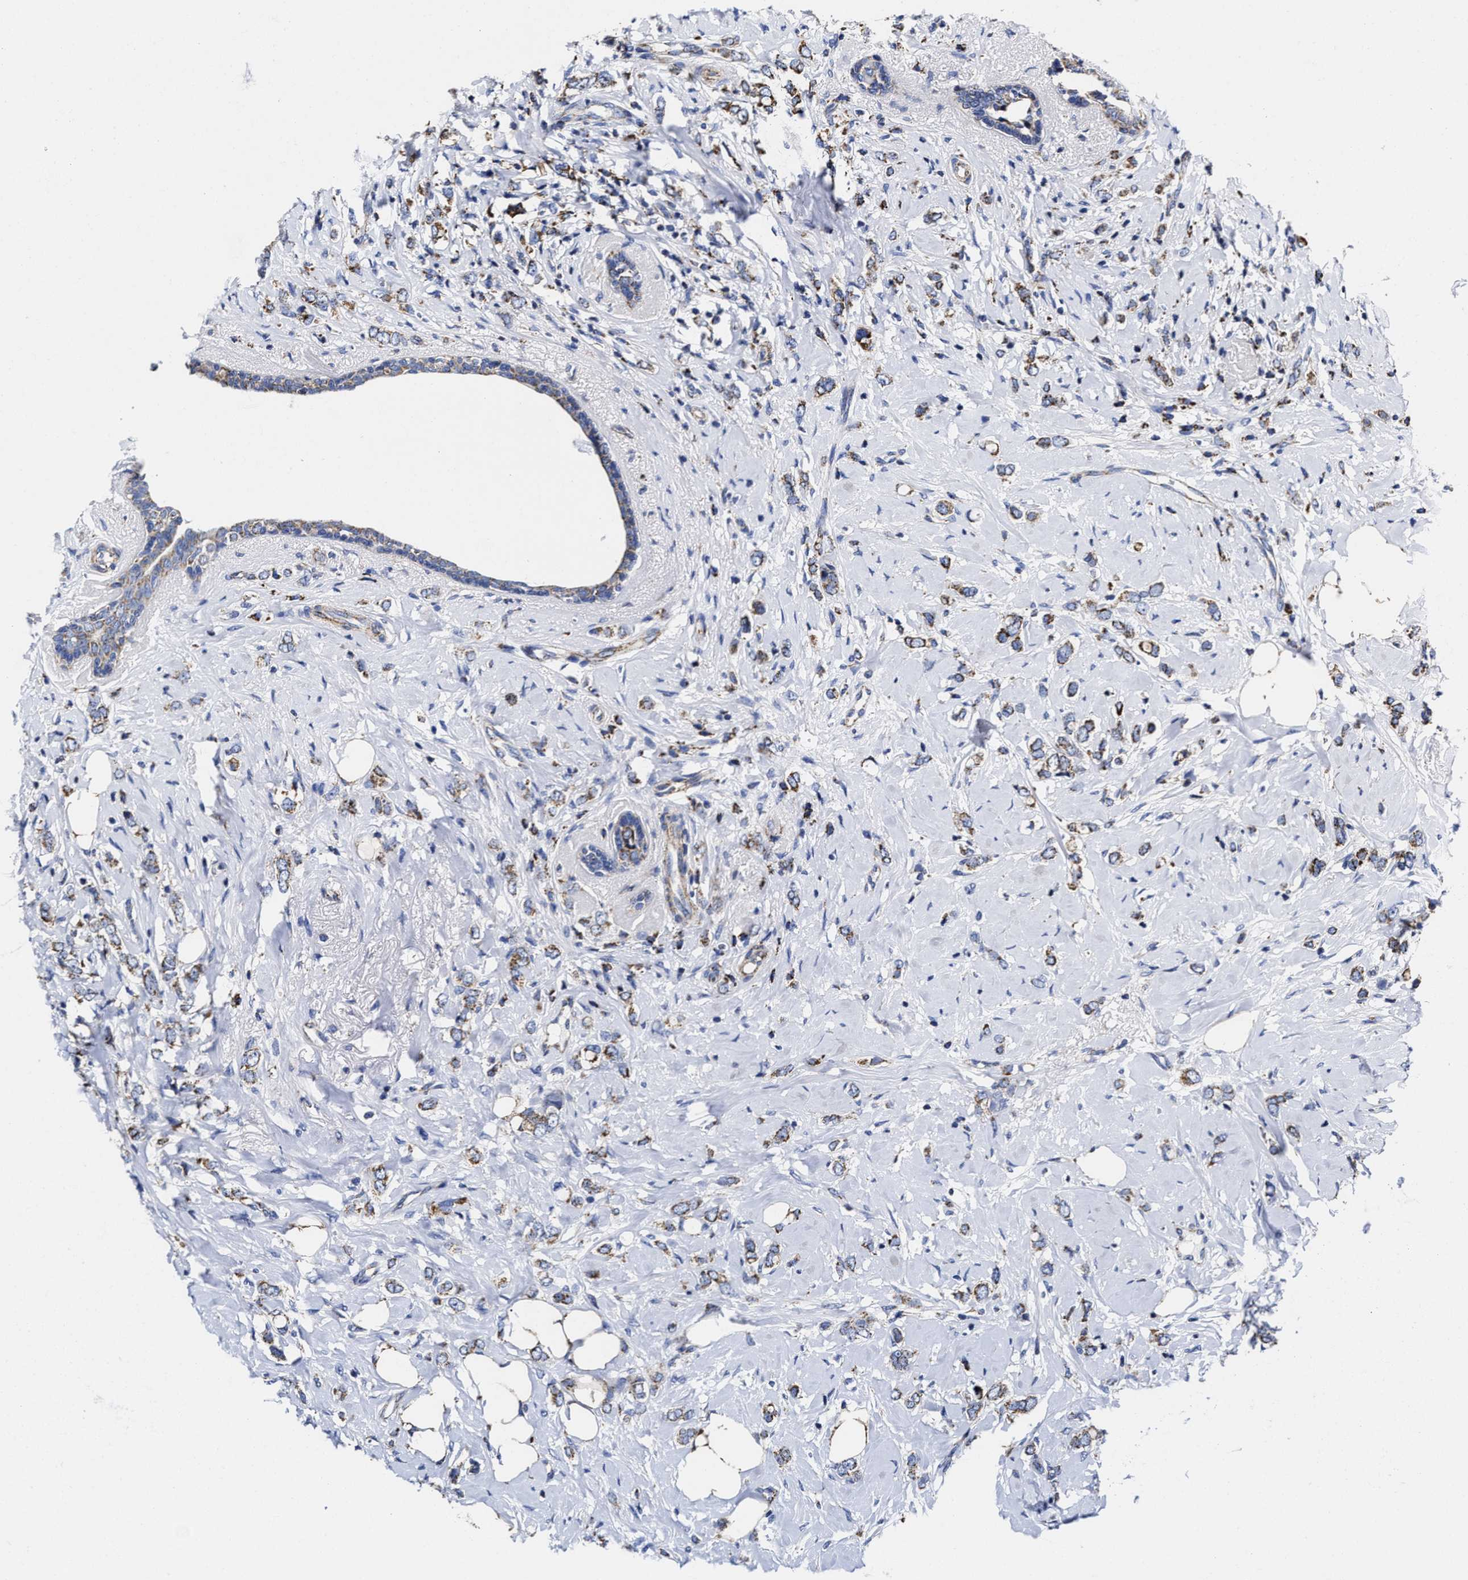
{"staining": {"intensity": "moderate", "quantity": "25%-75%", "location": "cytoplasmic/membranous"}, "tissue": "breast cancer", "cell_type": "Tumor cells", "image_type": "cancer", "snomed": [{"axis": "morphology", "description": "Normal tissue, NOS"}, {"axis": "morphology", "description": "Lobular carcinoma"}, {"axis": "topography", "description": "Breast"}], "caption": "IHC micrograph of neoplastic tissue: human breast cancer (lobular carcinoma) stained using IHC displays medium levels of moderate protein expression localized specifically in the cytoplasmic/membranous of tumor cells, appearing as a cytoplasmic/membranous brown color.", "gene": "HINT2", "patient": {"sex": "female", "age": 47}}